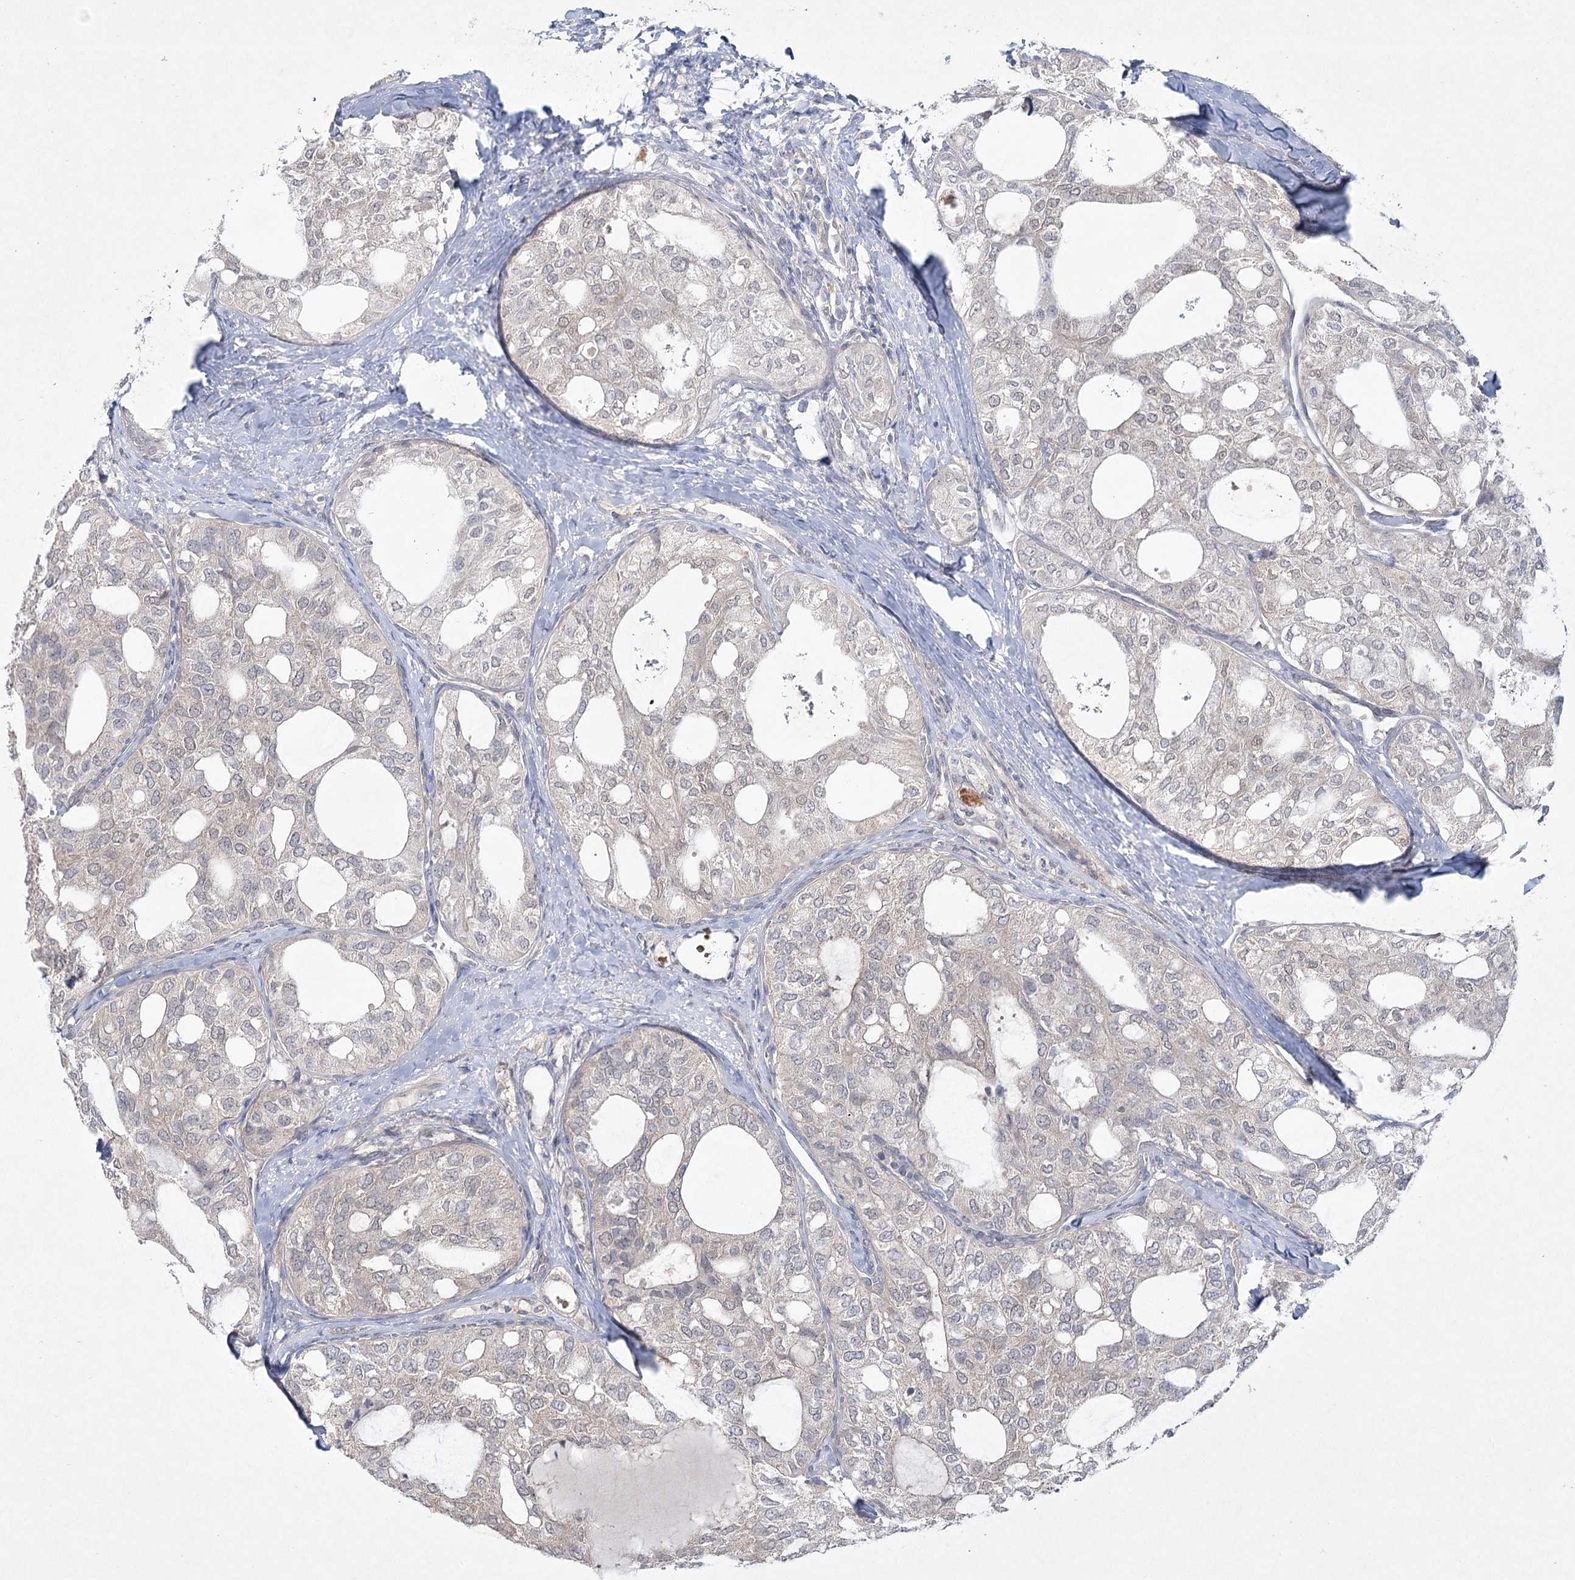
{"staining": {"intensity": "negative", "quantity": "none", "location": "none"}, "tissue": "thyroid cancer", "cell_type": "Tumor cells", "image_type": "cancer", "snomed": [{"axis": "morphology", "description": "Follicular adenoma carcinoma, NOS"}, {"axis": "topography", "description": "Thyroid gland"}], "caption": "A micrograph of thyroid cancer (follicular adenoma carcinoma) stained for a protein shows no brown staining in tumor cells.", "gene": "AAMDC", "patient": {"sex": "male", "age": 75}}